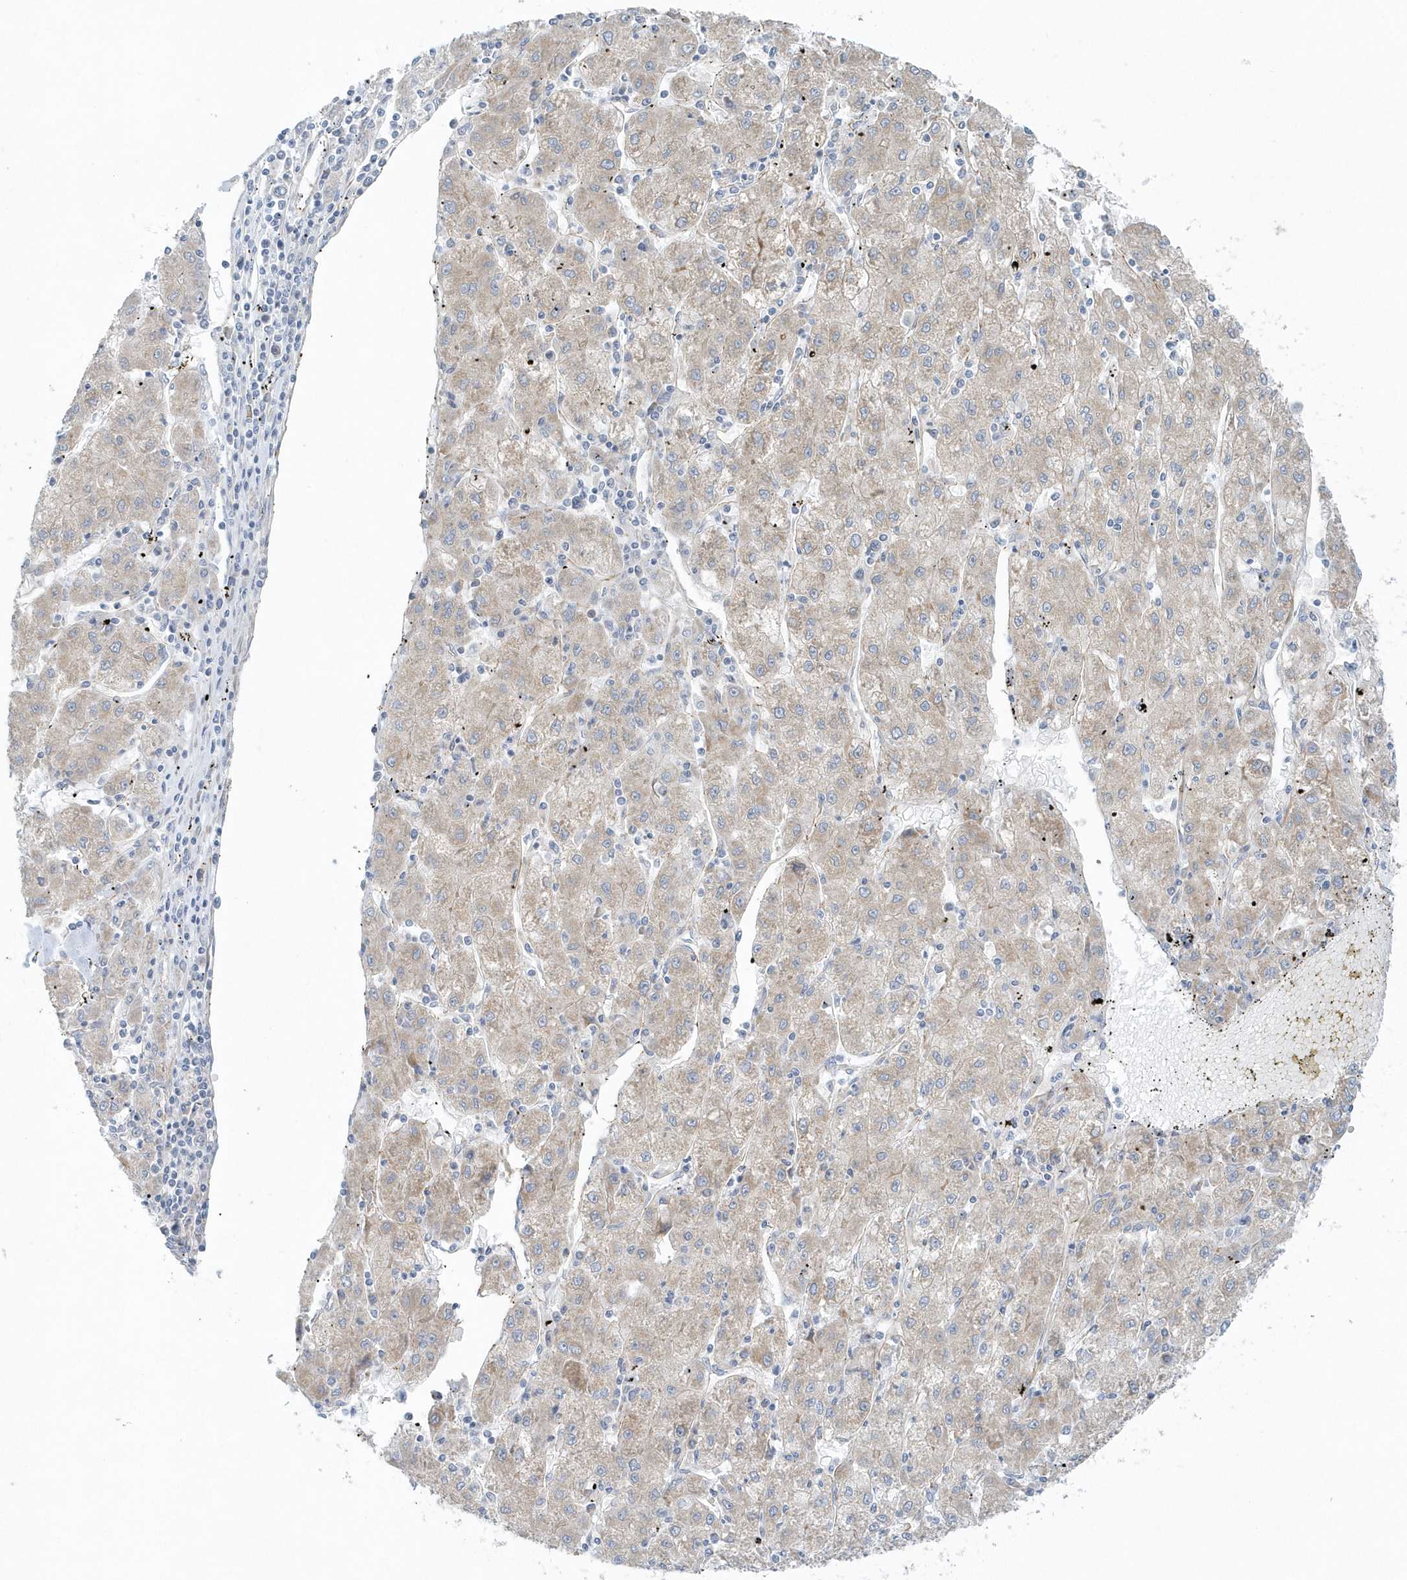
{"staining": {"intensity": "weak", "quantity": "25%-75%", "location": "cytoplasmic/membranous"}, "tissue": "liver cancer", "cell_type": "Tumor cells", "image_type": "cancer", "snomed": [{"axis": "morphology", "description": "Carcinoma, Hepatocellular, NOS"}, {"axis": "topography", "description": "Liver"}], "caption": "Brown immunohistochemical staining in hepatocellular carcinoma (liver) exhibits weak cytoplasmic/membranous staining in approximately 25%-75% of tumor cells.", "gene": "GPR152", "patient": {"sex": "male", "age": 72}}